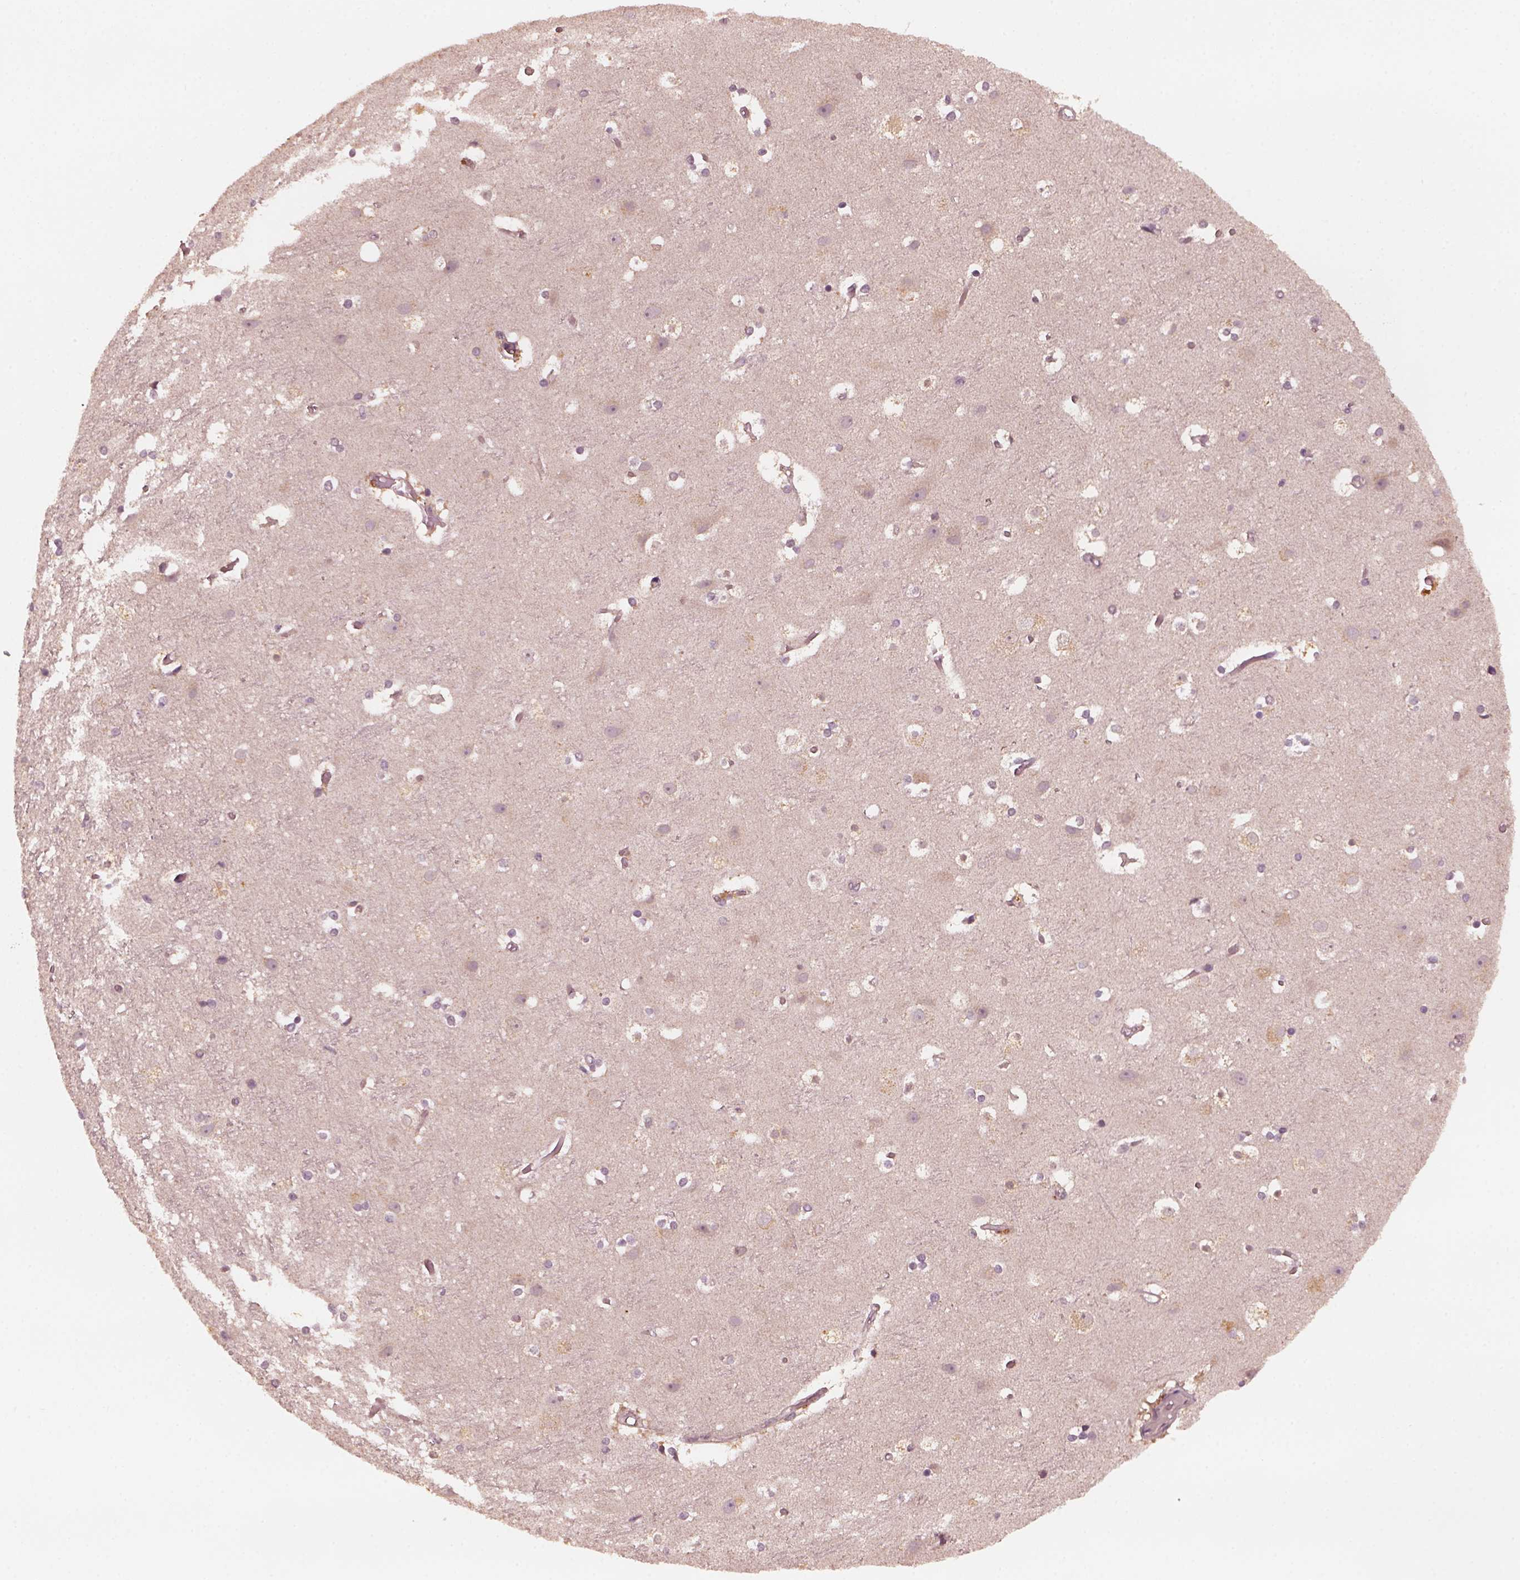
{"staining": {"intensity": "negative", "quantity": "none", "location": "none"}, "tissue": "cerebral cortex", "cell_type": "Endothelial cells", "image_type": "normal", "snomed": [{"axis": "morphology", "description": "Normal tissue, NOS"}, {"axis": "topography", "description": "Cerebral cortex"}], "caption": "High power microscopy photomicrograph of an immunohistochemistry photomicrograph of unremarkable cerebral cortex, revealing no significant staining in endothelial cells.", "gene": "FAF2", "patient": {"sex": "female", "age": 52}}